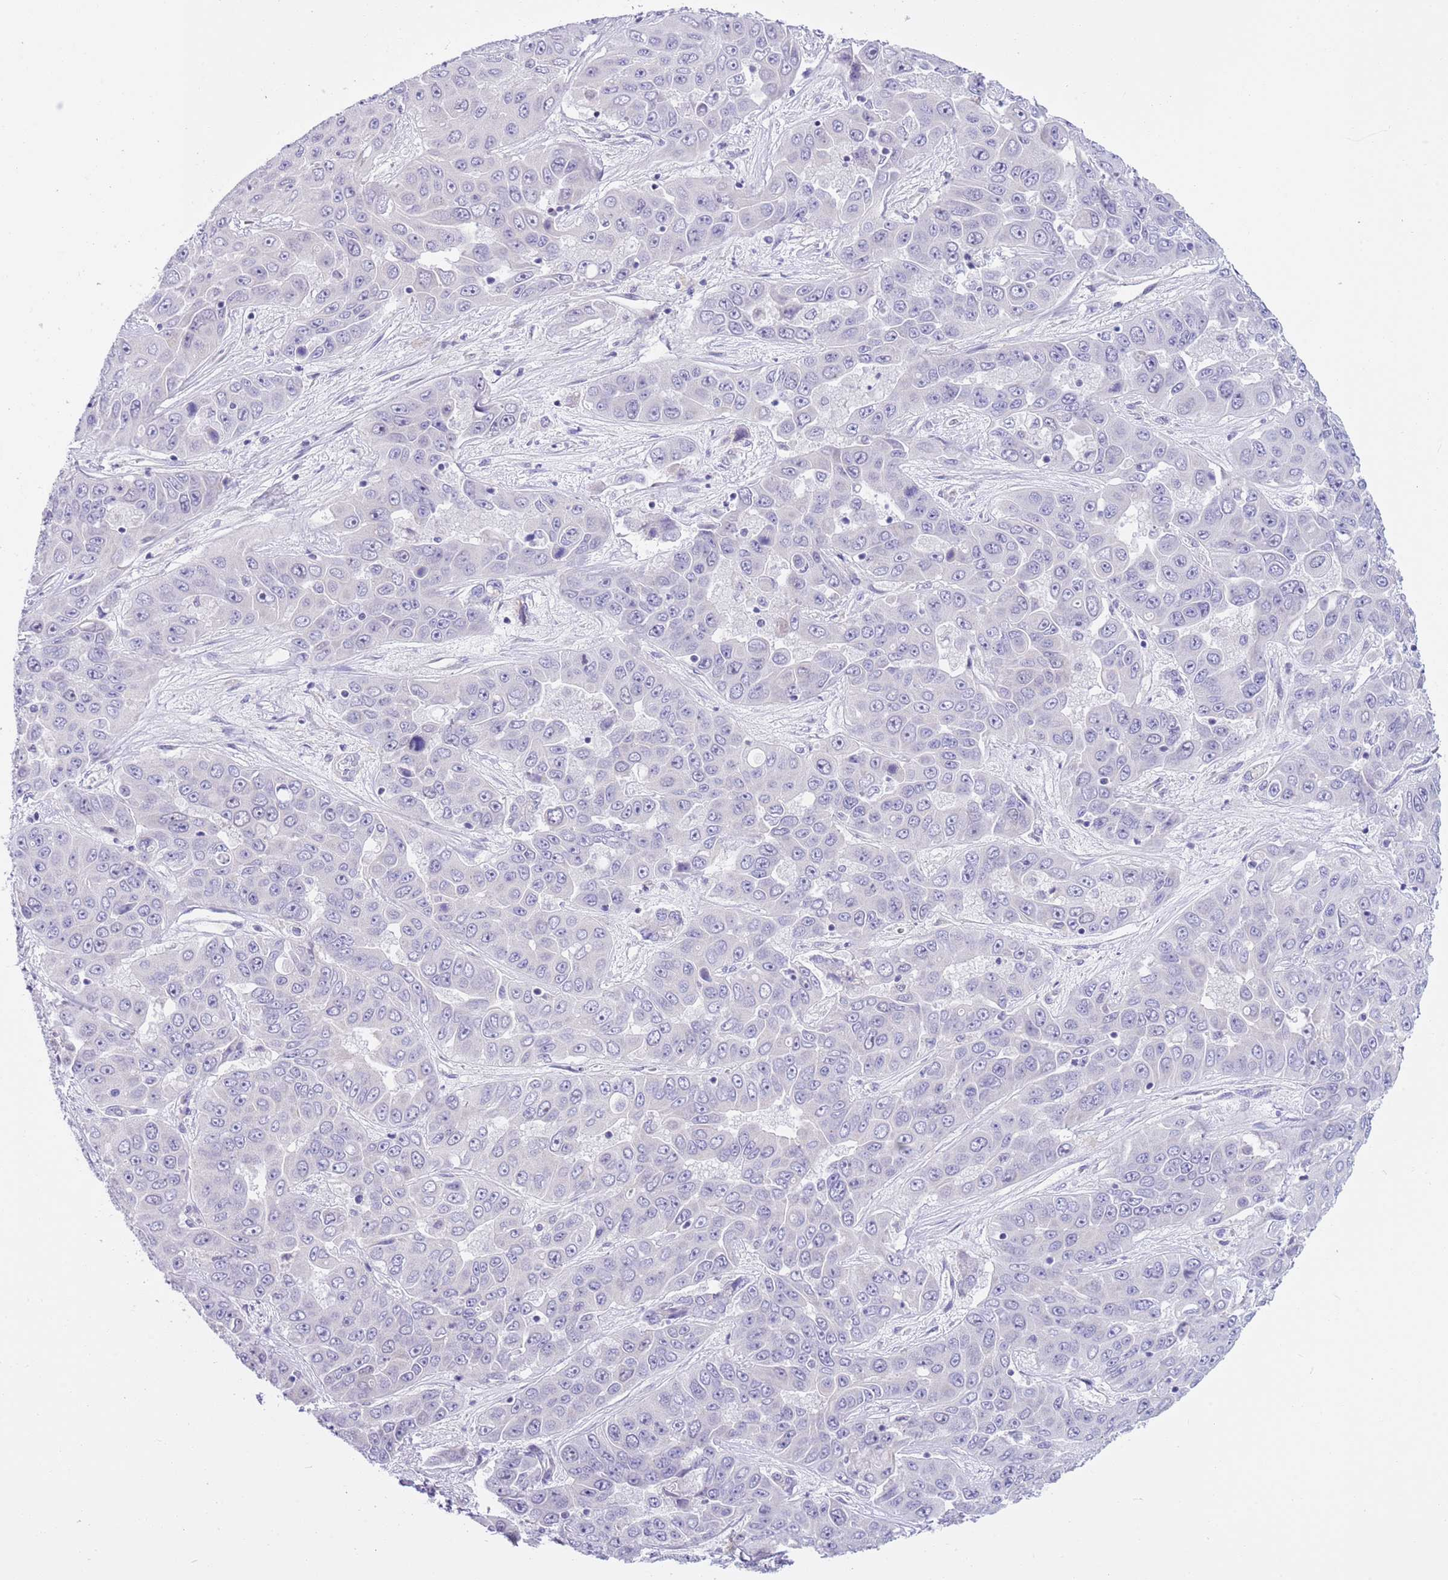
{"staining": {"intensity": "negative", "quantity": "none", "location": "none"}, "tissue": "liver cancer", "cell_type": "Tumor cells", "image_type": "cancer", "snomed": [{"axis": "morphology", "description": "Cholangiocarcinoma"}, {"axis": "topography", "description": "Liver"}], "caption": "IHC histopathology image of neoplastic tissue: liver cholangiocarcinoma stained with DAB (3,3'-diaminobenzidine) displays no significant protein expression in tumor cells.", "gene": "NET1", "patient": {"sex": "female", "age": 52}}